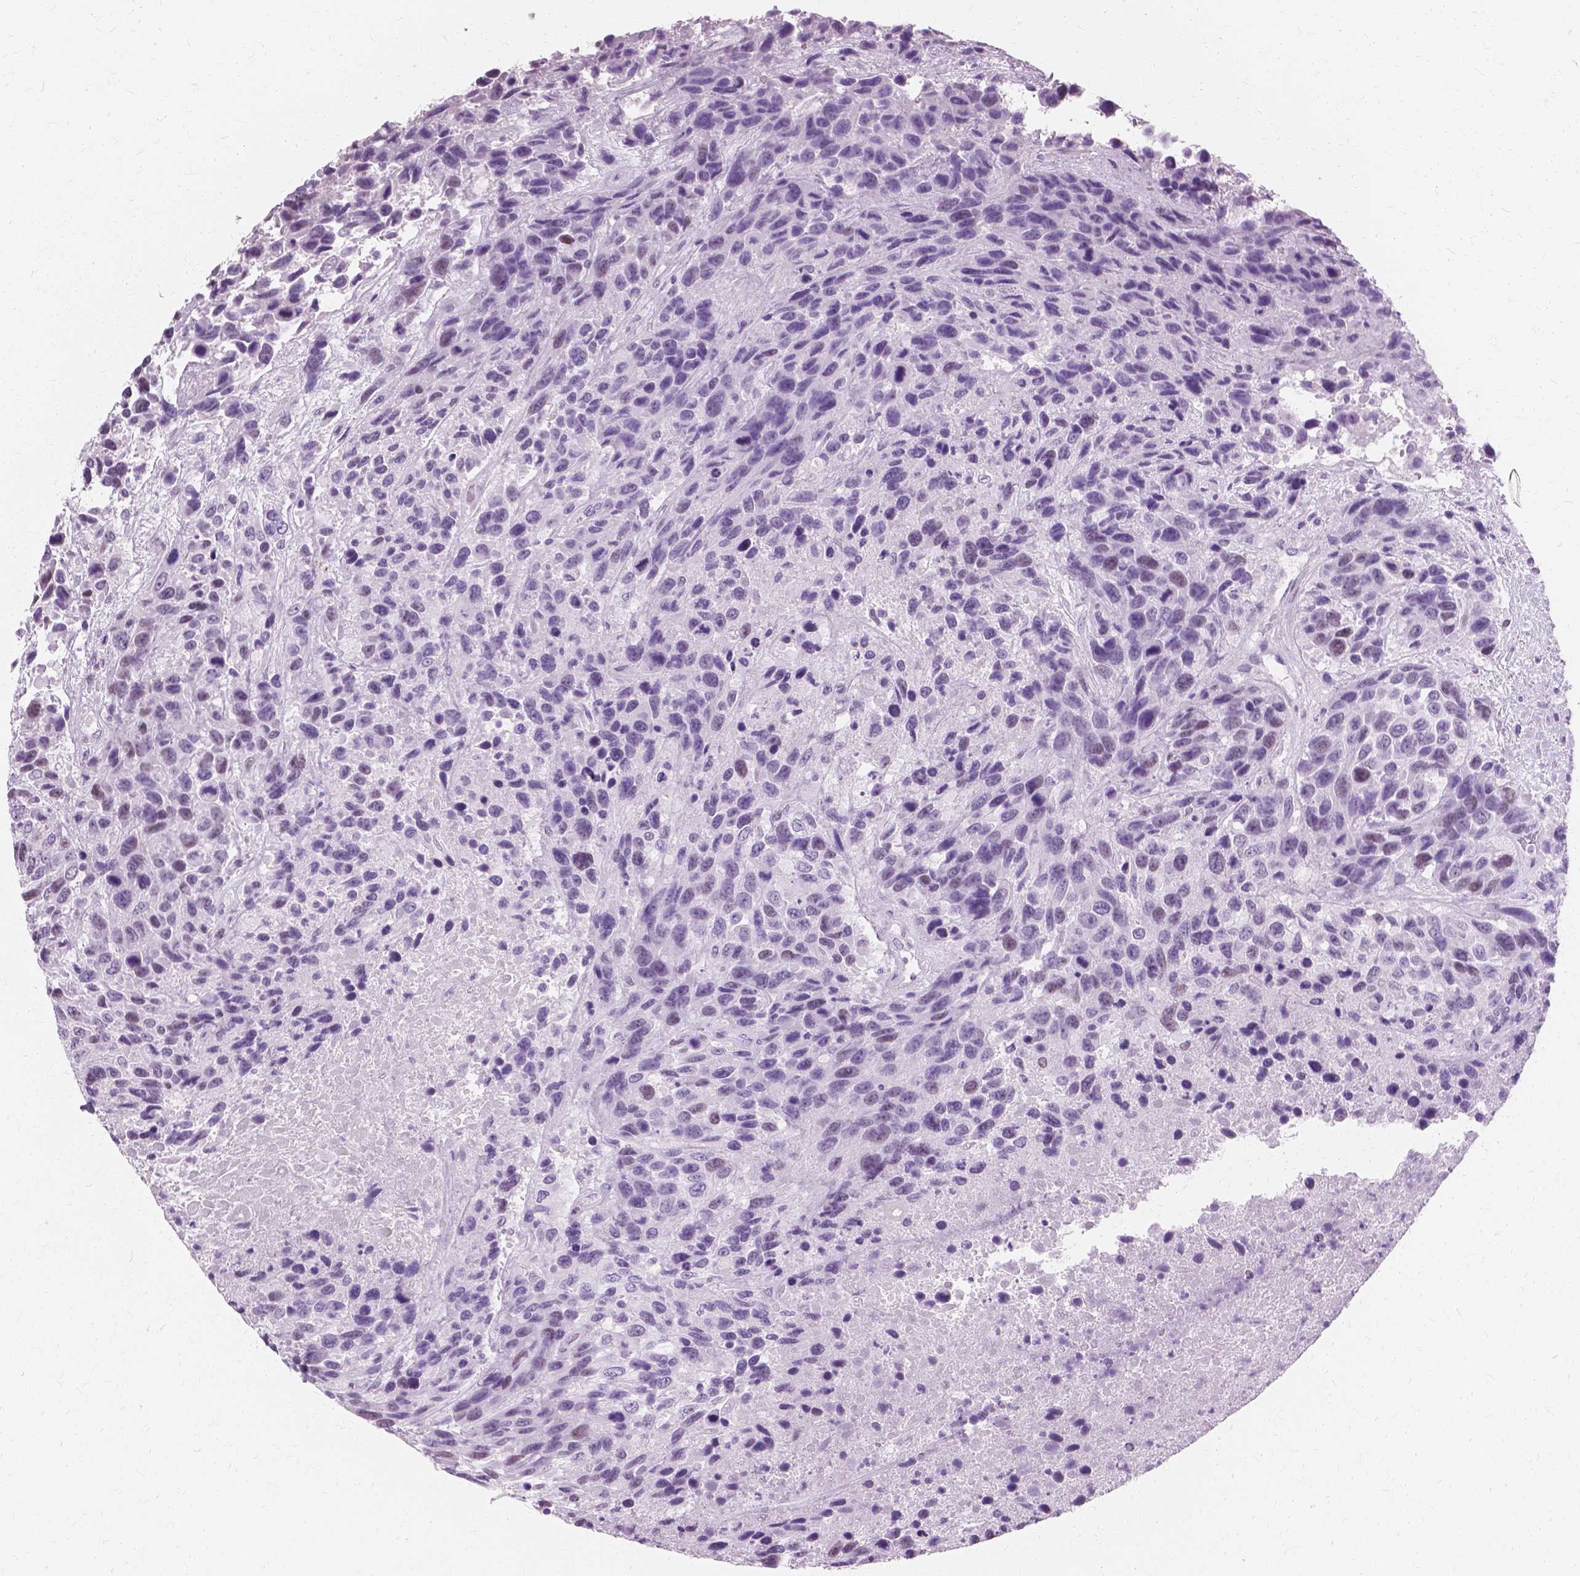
{"staining": {"intensity": "negative", "quantity": "none", "location": "none"}, "tissue": "urothelial cancer", "cell_type": "Tumor cells", "image_type": "cancer", "snomed": [{"axis": "morphology", "description": "Urothelial carcinoma, High grade"}, {"axis": "topography", "description": "Urinary bladder"}], "caption": "Tumor cells are negative for protein expression in human high-grade urothelial carcinoma.", "gene": "SFTPD", "patient": {"sex": "female", "age": 70}}